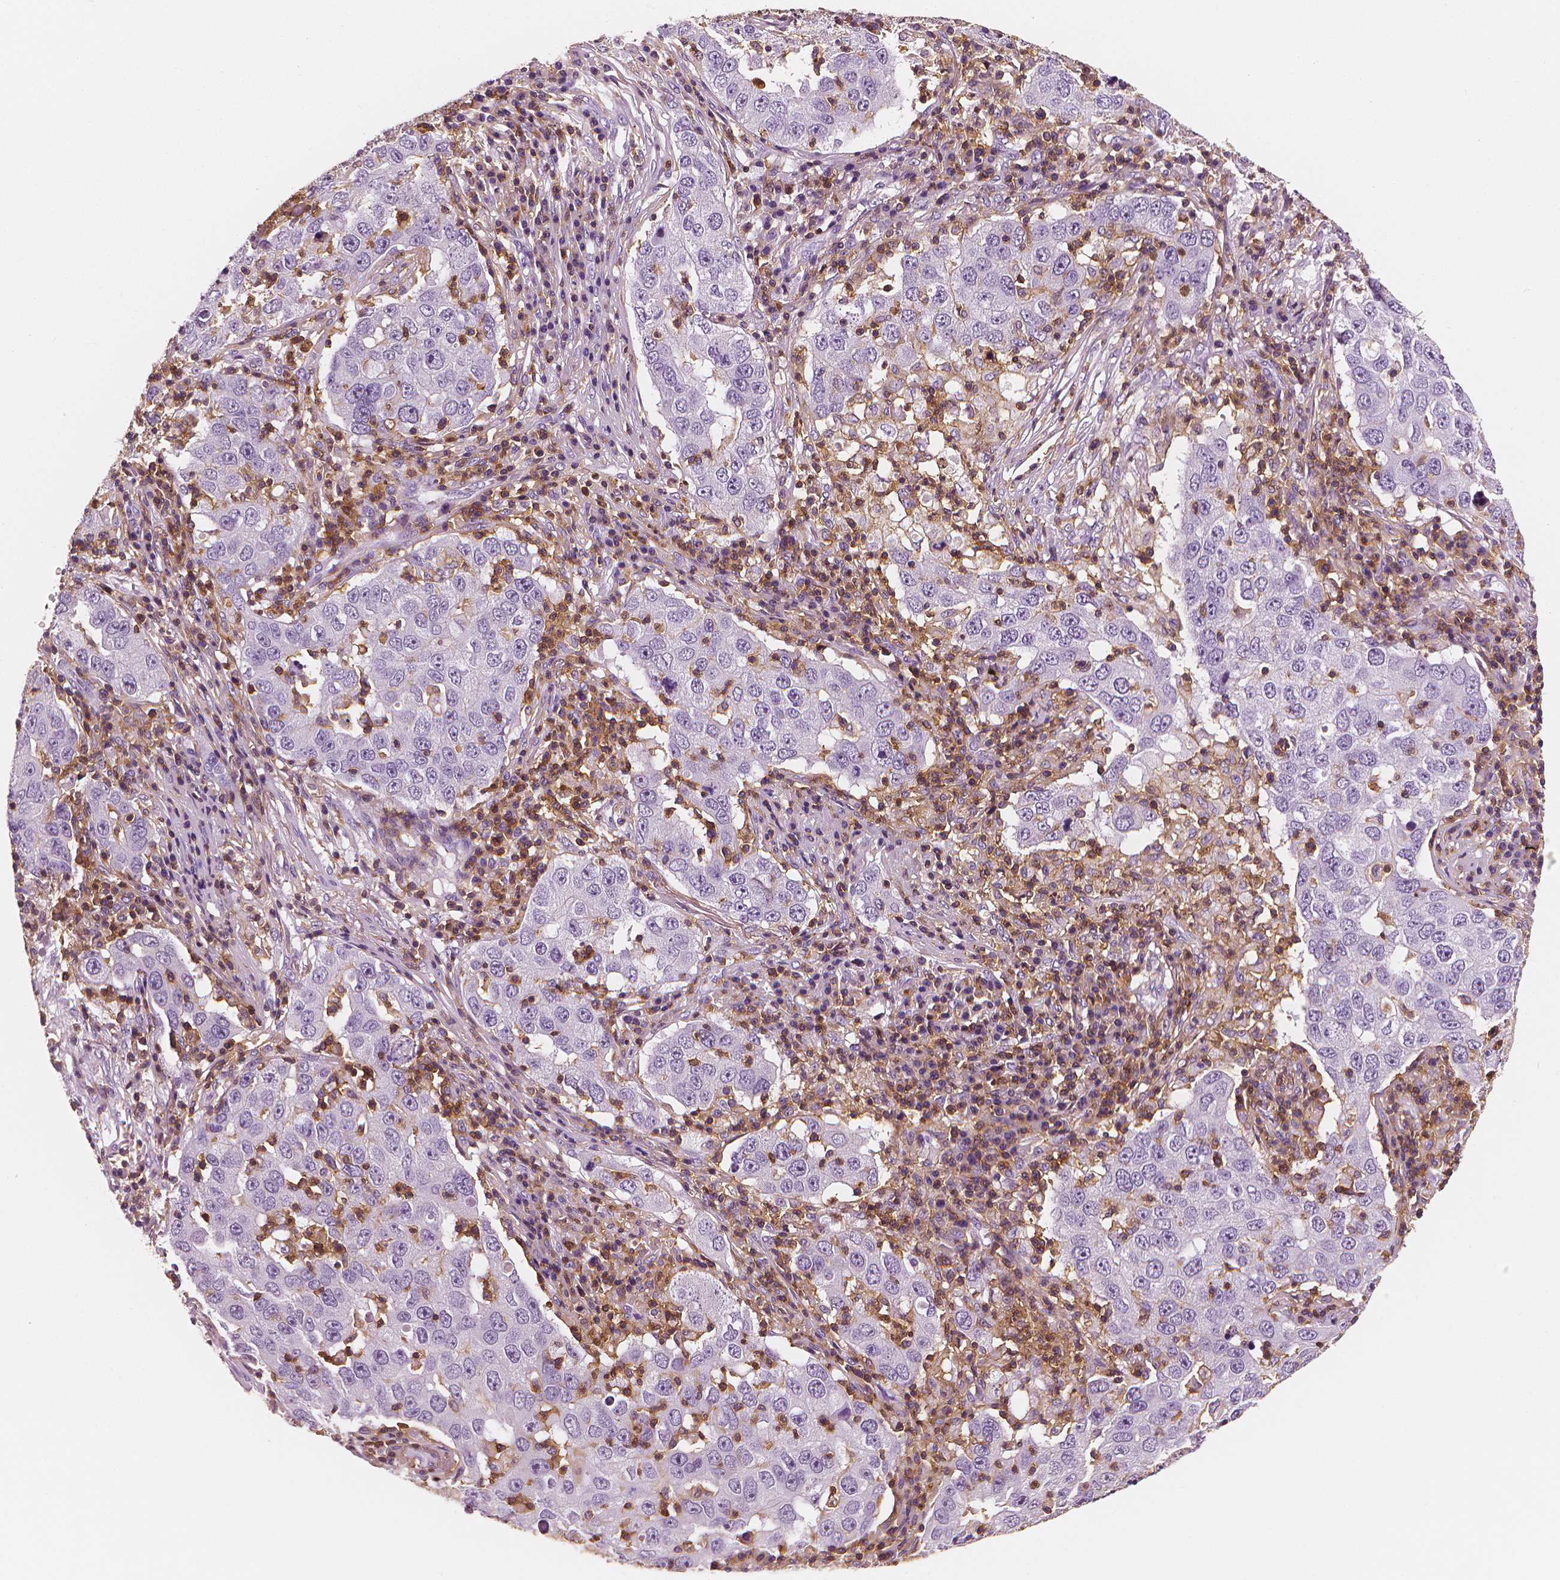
{"staining": {"intensity": "negative", "quantity": "none", "location": "none"}, "tissue": "lung cancer", "cell_type": "Tumor cells", "image_type": "cancer", "snomed": [{"axis": "morphology", "description": "Adenocarcinoma, NOS"}, {"axis": "topography", "description": "Lung"}], "caption": "A photomicrograph of human lung adenocarcinoma is negative for staining in tumor cells.", "gene": "PTPRC", "patient": {"sex": "male", "age": 73}}